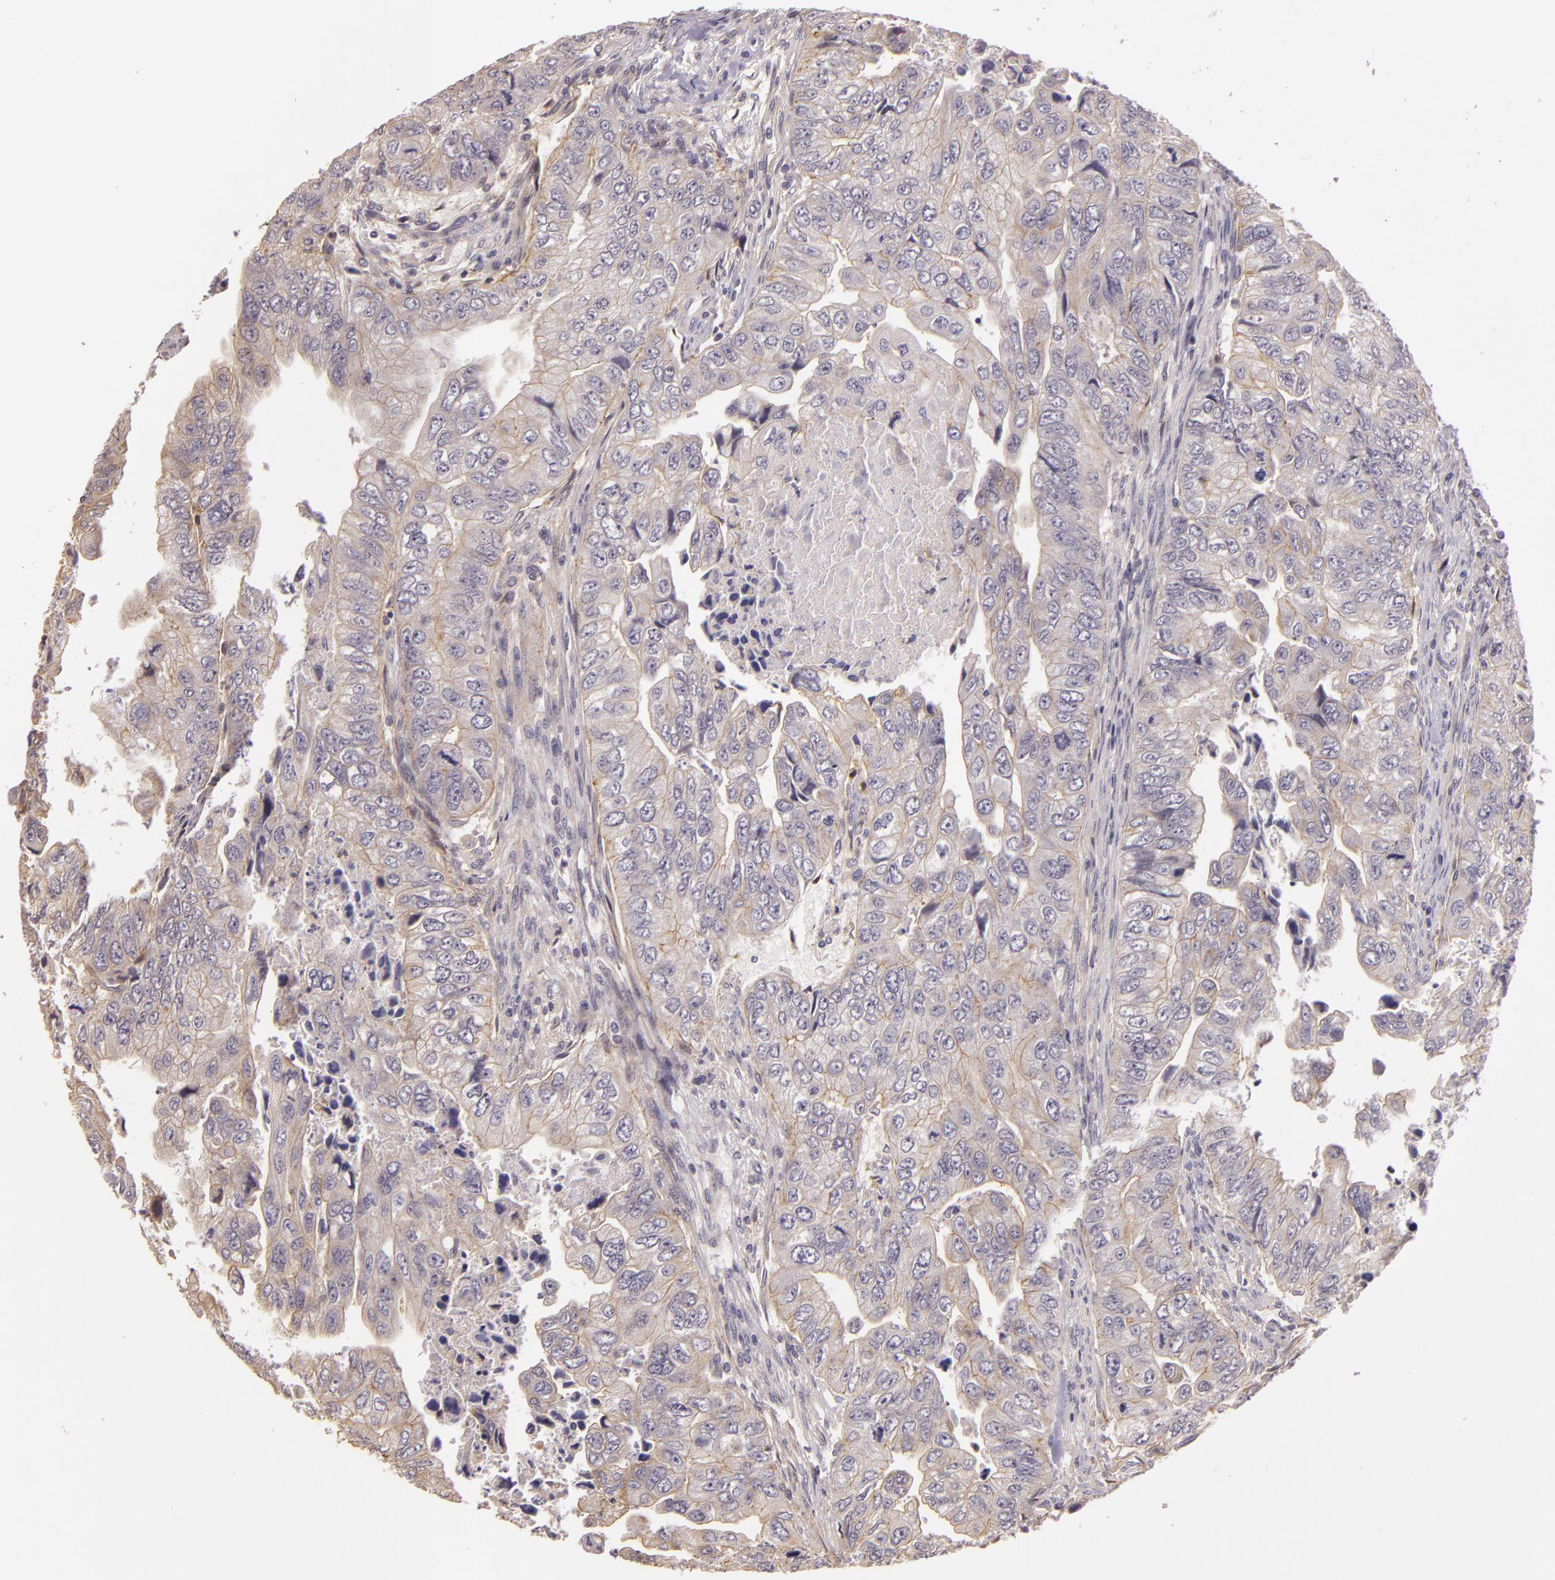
{"staining": {"intensity": "weak", "quantity": ">75%", "location": "cytoplasmic/membranous"}, "tissue": "colorectal cancer", "cell_type": "Tumor cells", "image_type": "cancer", "snomed": [{"axis": "morphology", "description": "Adenocarcinoma, NOS"}, {"axis": "topography", "description": "Colon"}], "caption": "IHC of human adenocarcinoma (colorectal) demonstrates low levels of weak cytoplasmic/membranous staining in approximately >75% of tumor cells.", "gene": "ARMH4", "patient": {"sex": "female", "age": 11}}